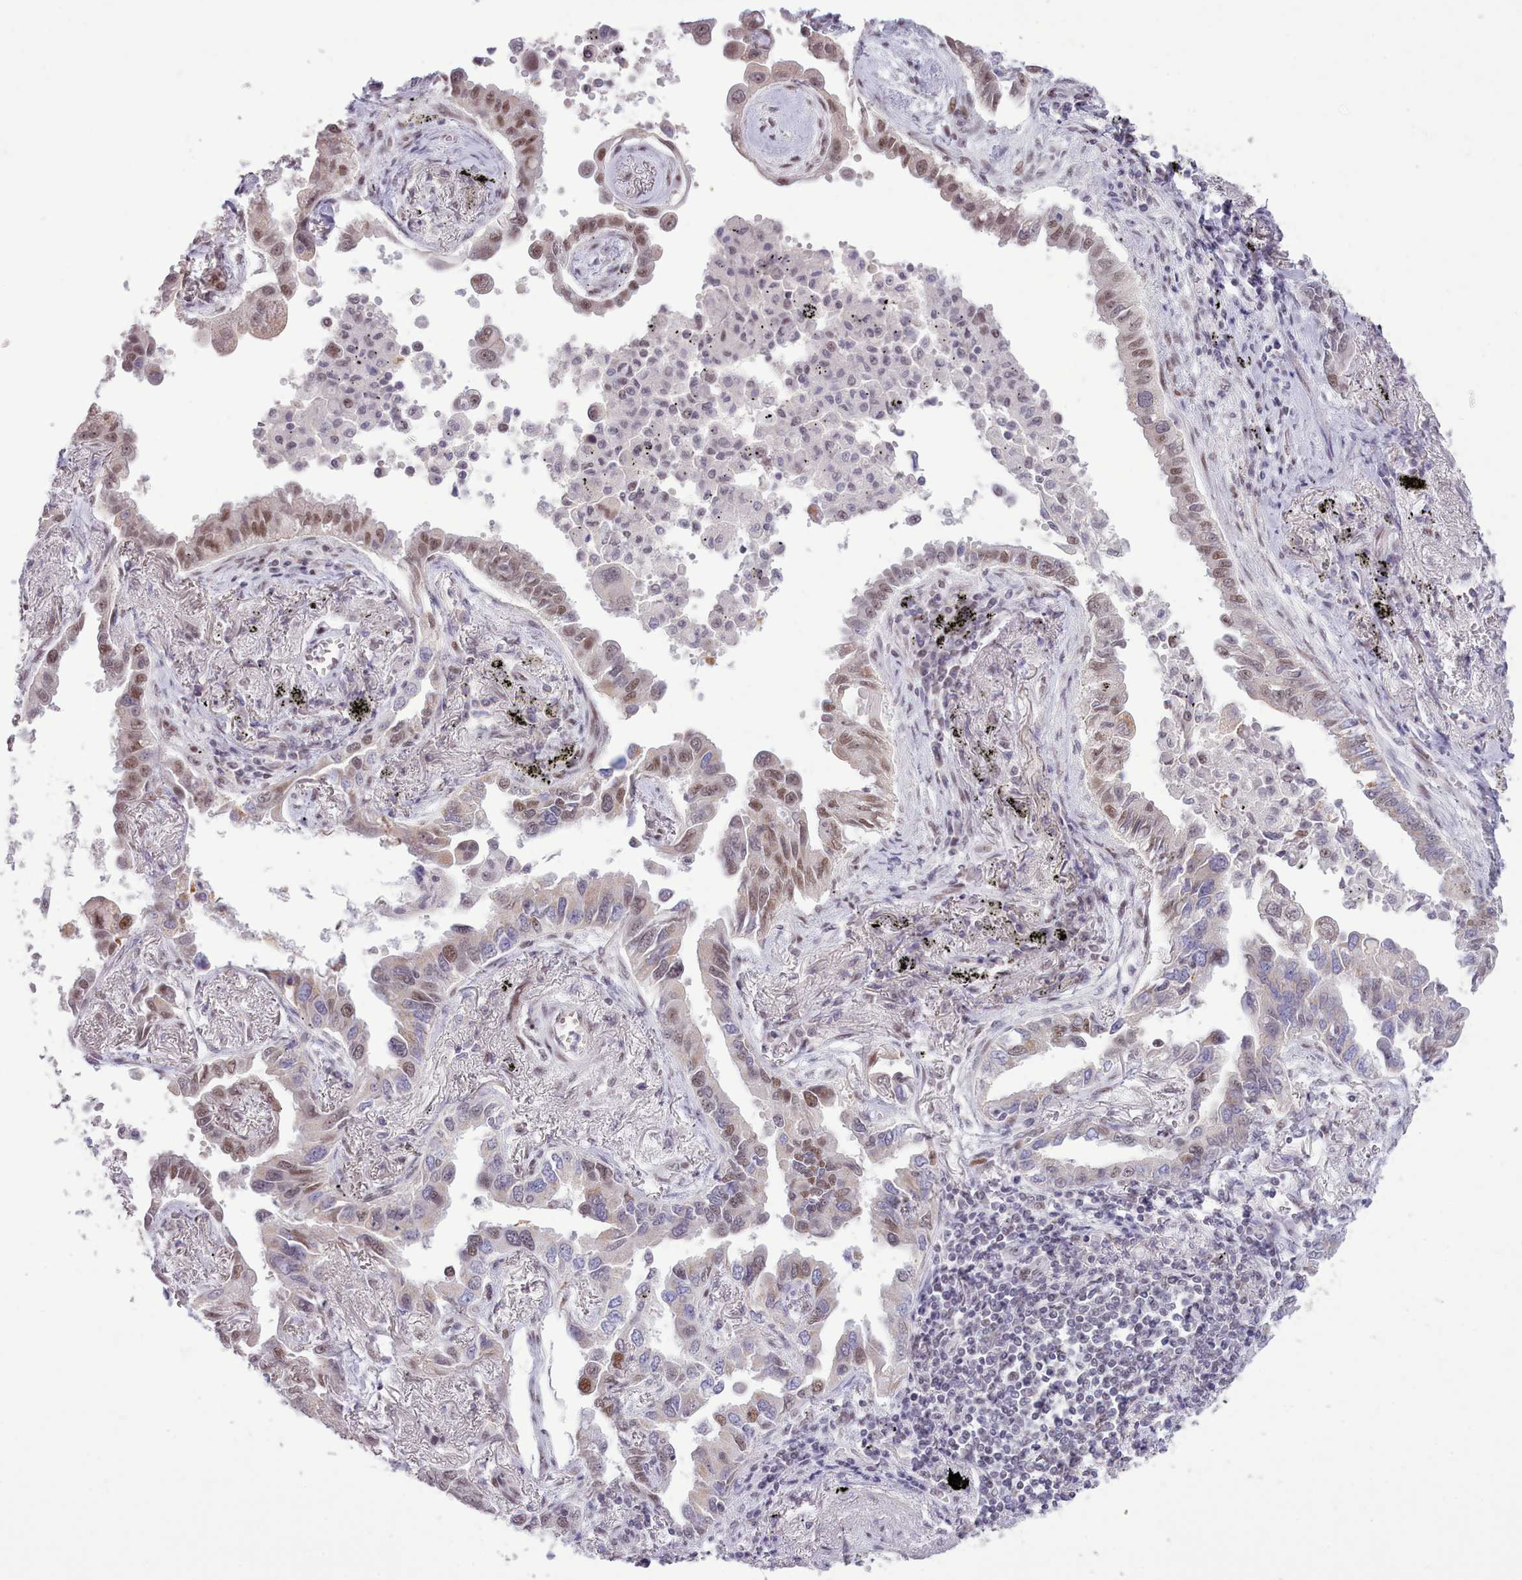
{"staining": {"intensity": "moderate", "quantity": "<25%", "location": "nuclear"}, "tissue": "lung cancer", "cell_type": "Tumor cells", "image_type": "cancer", "snomed": [{"axis": "morphology", "description": "Adenocarcinoma, NOS"}, {"axis": "topography", "description": "Lung"}], "caption": "Lung cancer (adenocarcinoma) stained with DAB immunohistochemistry shows low levels of moderate nuclear expression in approximately <25% of tumor cells. The staining was performed using DAB, with brown indicating positive protein expression. Nuclei are stained blue with hematoxylin.", "gene": "RFX1", "patient": {"sex": "male", "age": 67}}